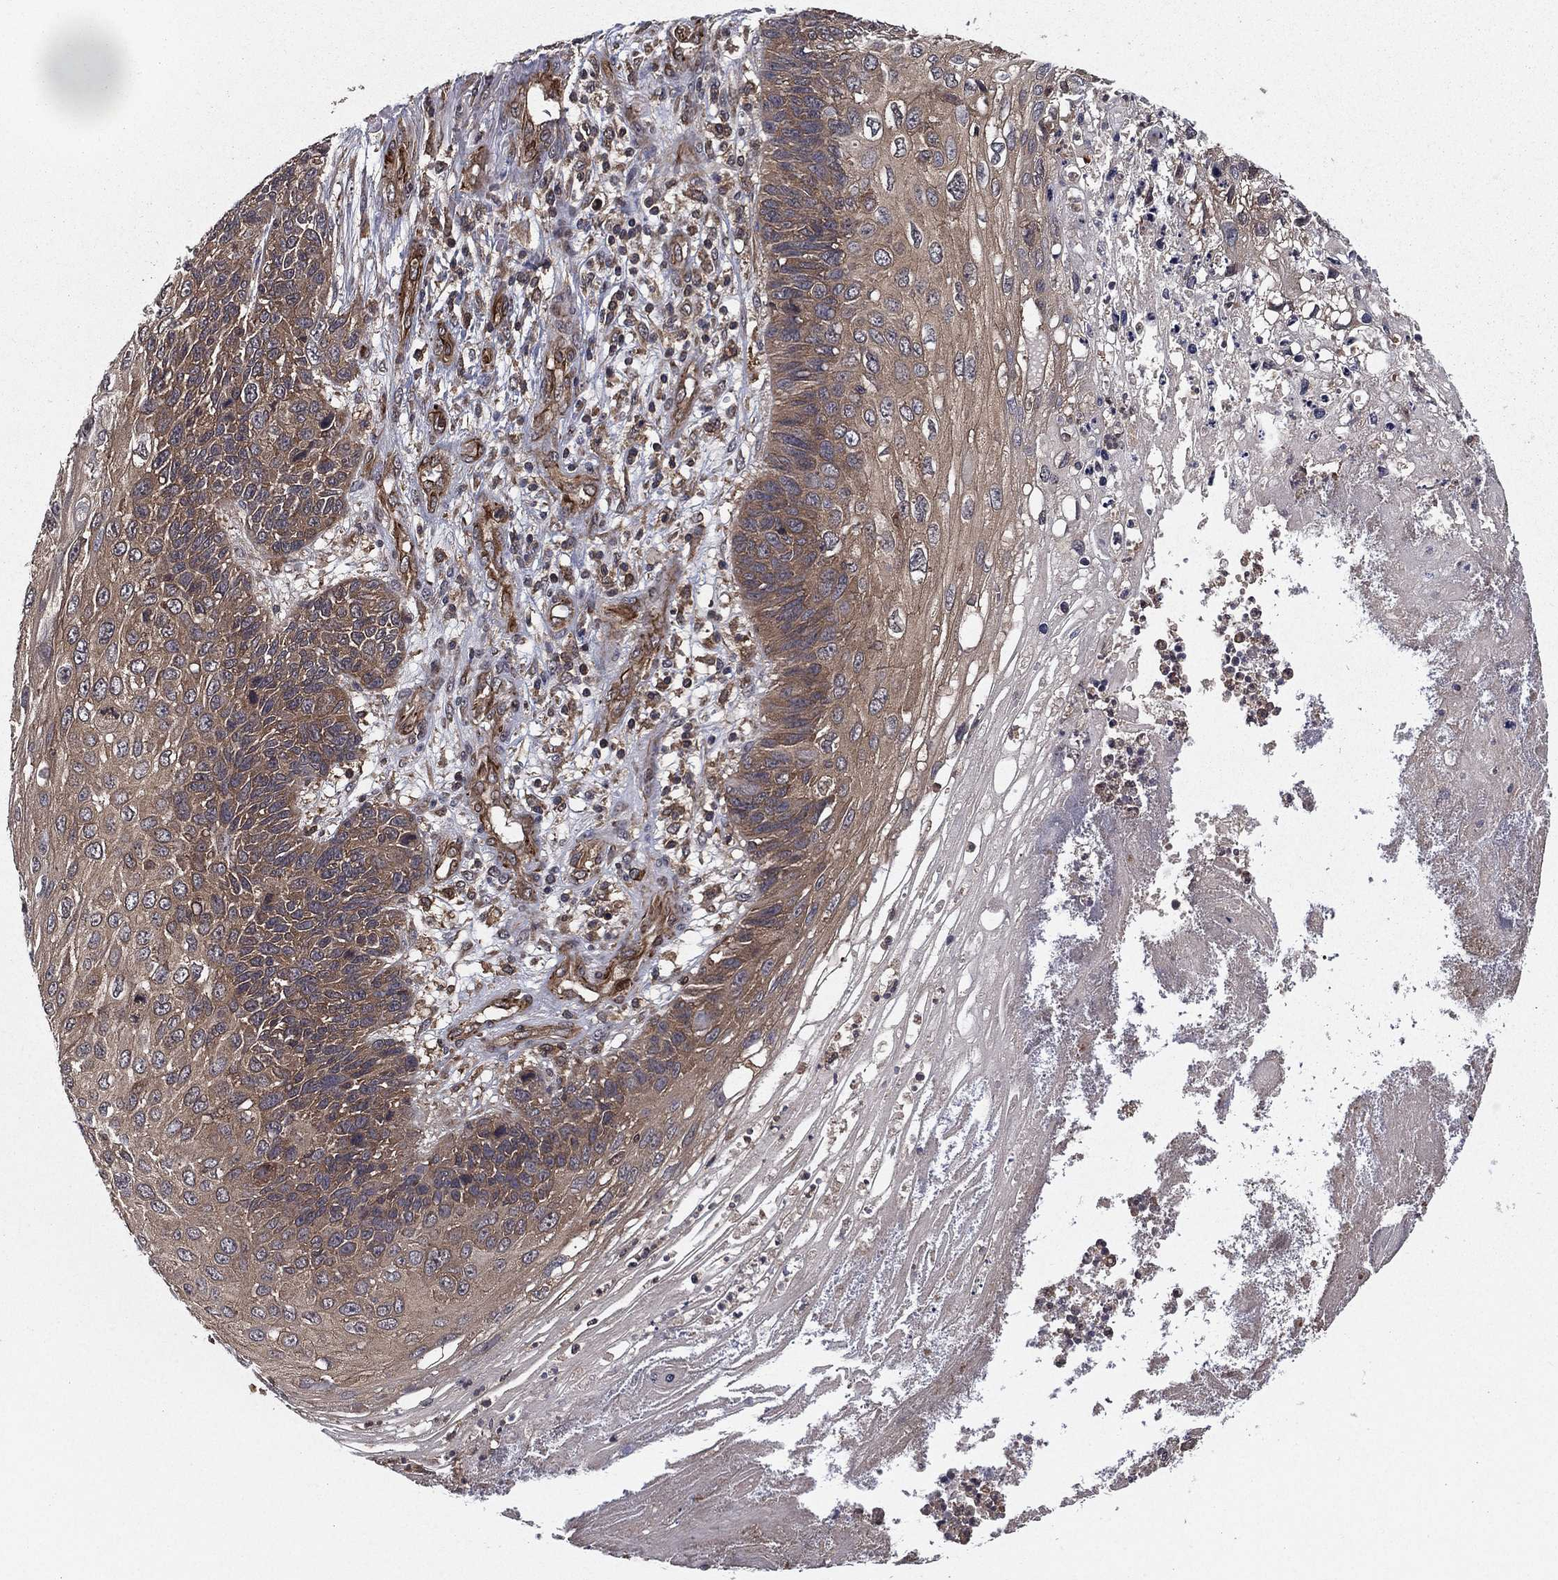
{"staining": {"intensity": "weak", "quantity": "25%-75%", "location": "cytoplasmic/membranous"}, "tissue": "skin cancer", "cell_type": "Tumor cells", "image_type": "cancer", "snomed": [{"axis": "morphology", "description": "Squamous cell carcinoma, NOS"}, {"axis": "topography", "description": "Skin"}], "caption": "An immunohistochemistry histopathology image of neoplastic tissue is shown. Protein staining in brown highlights weak cytoplasmic/membranous positivity in skin cancer (squamous cell carcinoma) within tumor cells. The protein is stained brown, and the nuclei are stained in blue (DAB IHC with brightfield microscopy, high magnification).", "gene": "CERT1", "patient": {"sex": "male", "age": 92}}